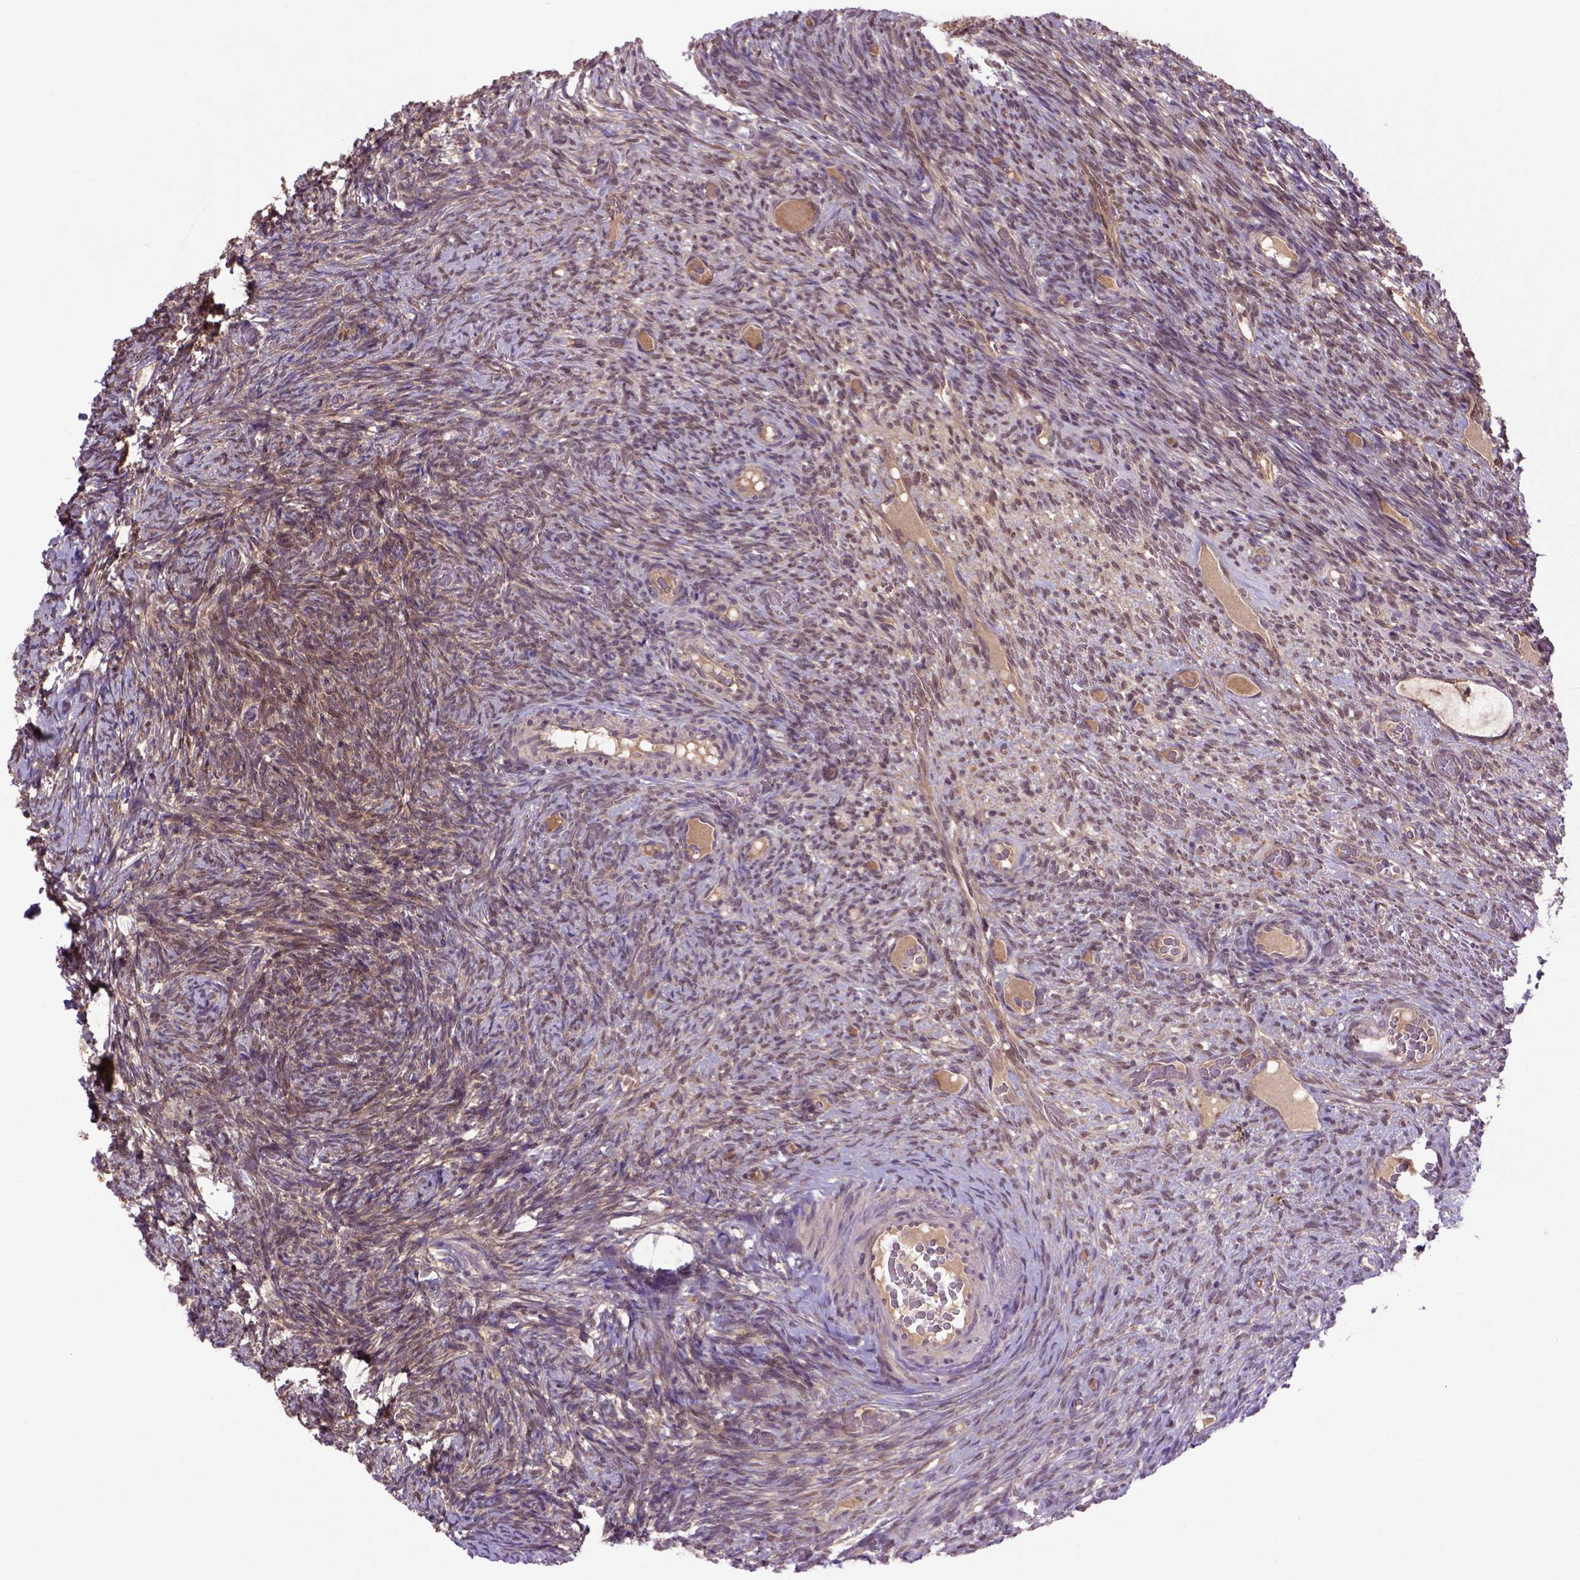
{"staining": {"intensity": "moderate", "quantity": ">75%", "location": "cytoplasmic/membranous"}, "tissue": "ovary", "cell_type": "Follicle cells", "image_type": "normal", "snomed": [{"axis": "morphology", "description": "Normal tissue, NOS"}, {"axis": "topography", "description": "Ovary"}], "caption": "Unremarkable ovary displays moderate cytoplasmic/membranous staining in approximately >75% of follicle cells, visualized by immunohistochemistry. (Brightfield microscopy of DAB IHC at high magnification).", "gene": "HSPBP1", "patient": {"sex": "female", "age": 34}}